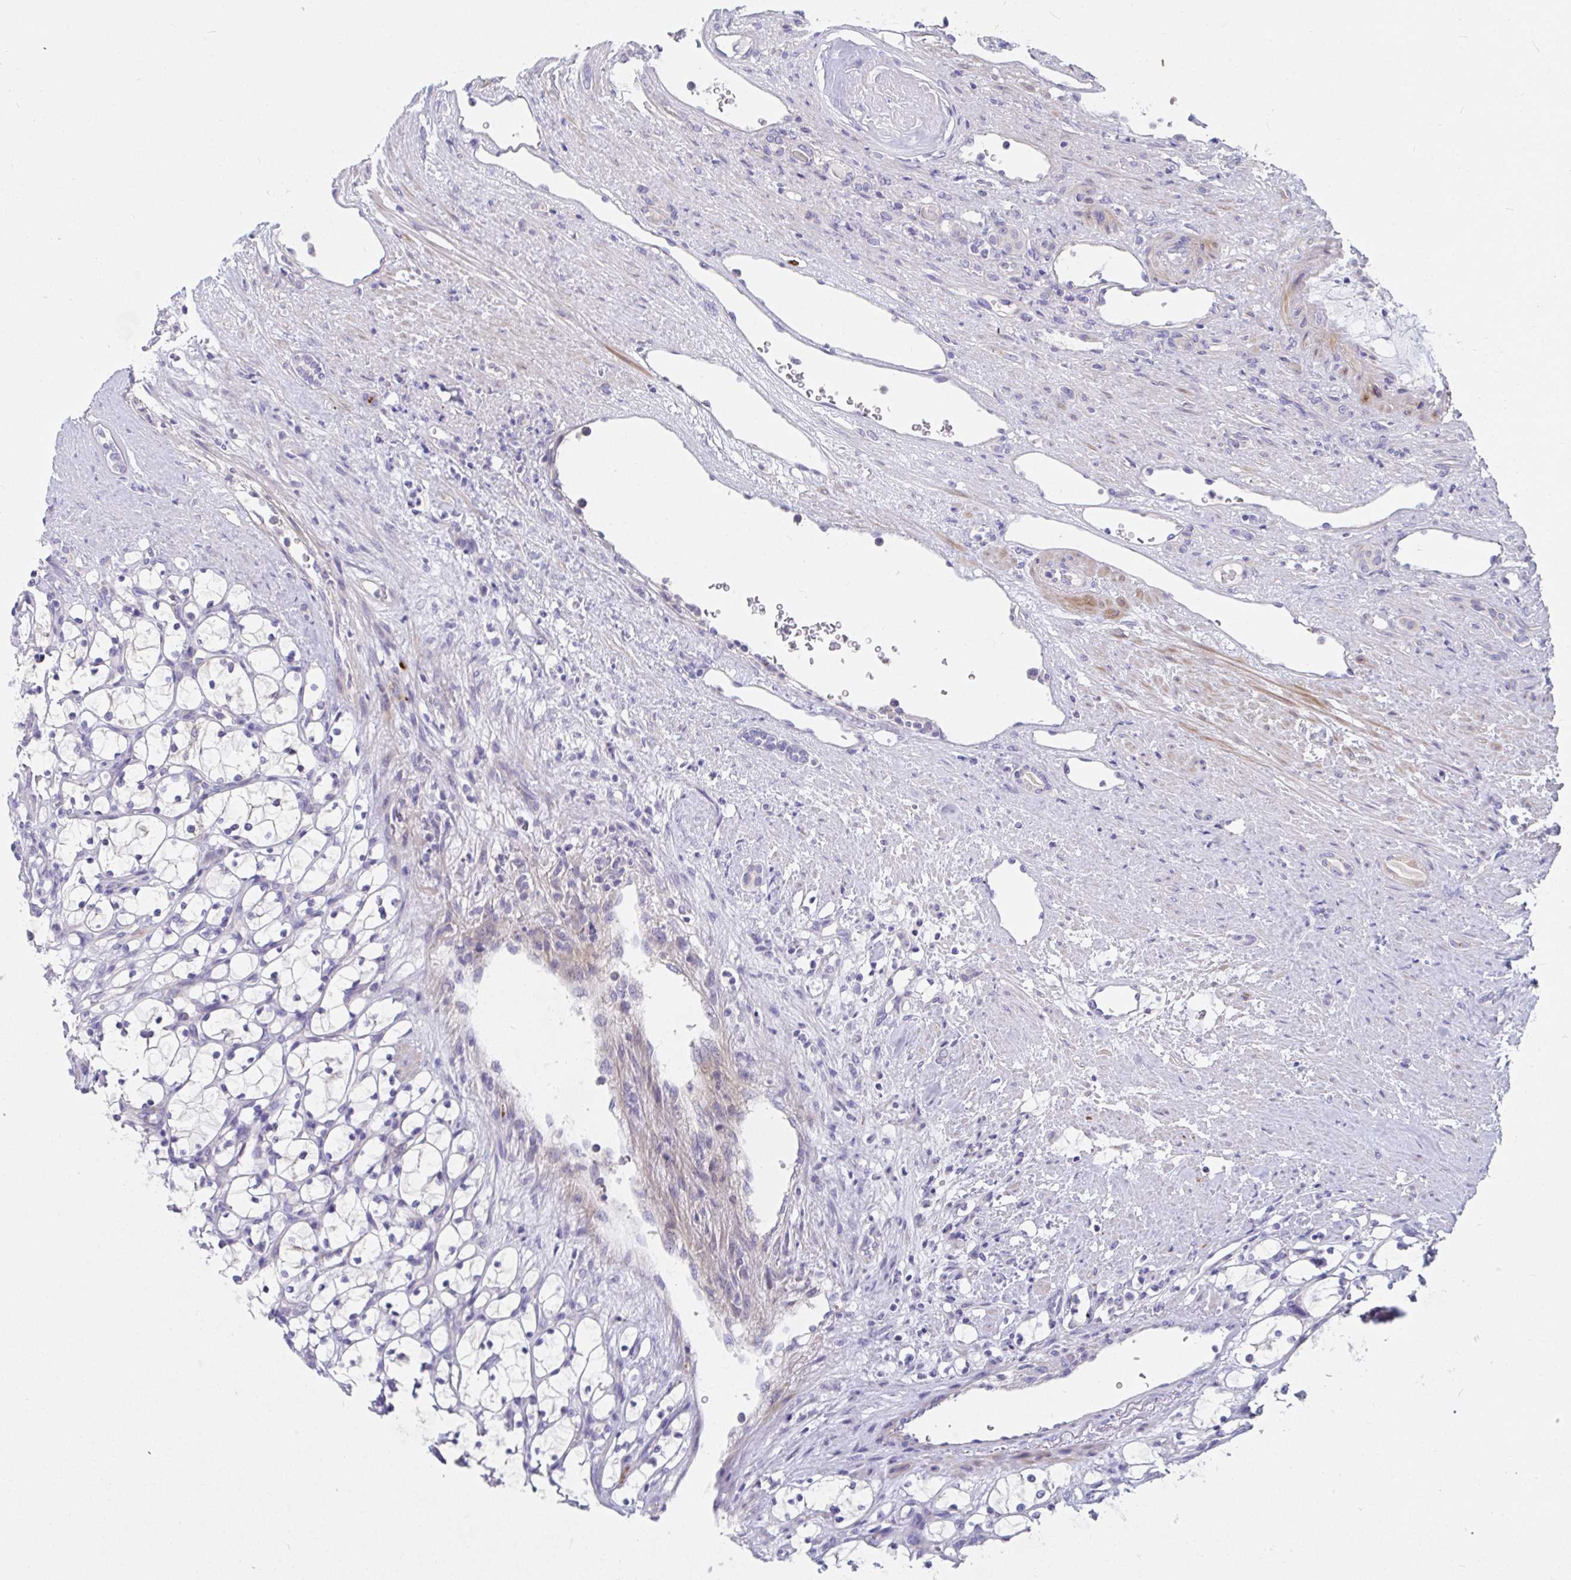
{"staining": {"intensity": "negative", "quantity": "none", "location": "none"}, "tissue": "renal cancer", "cell_type": "Tumor cells", "image_type": "cancer", "snomed": [{"axis": "morphology", "description": "Adenocarcinoma, NOS"}, {"axis": "topography", "description": "Kidney"}], "caption": "Renal cancer (adenocarcinoma) stained for a protein using IHC exhibits no staining tumor cells.", "gene": "ZNF561", "patient": {"sex": "female", "age": 69}}